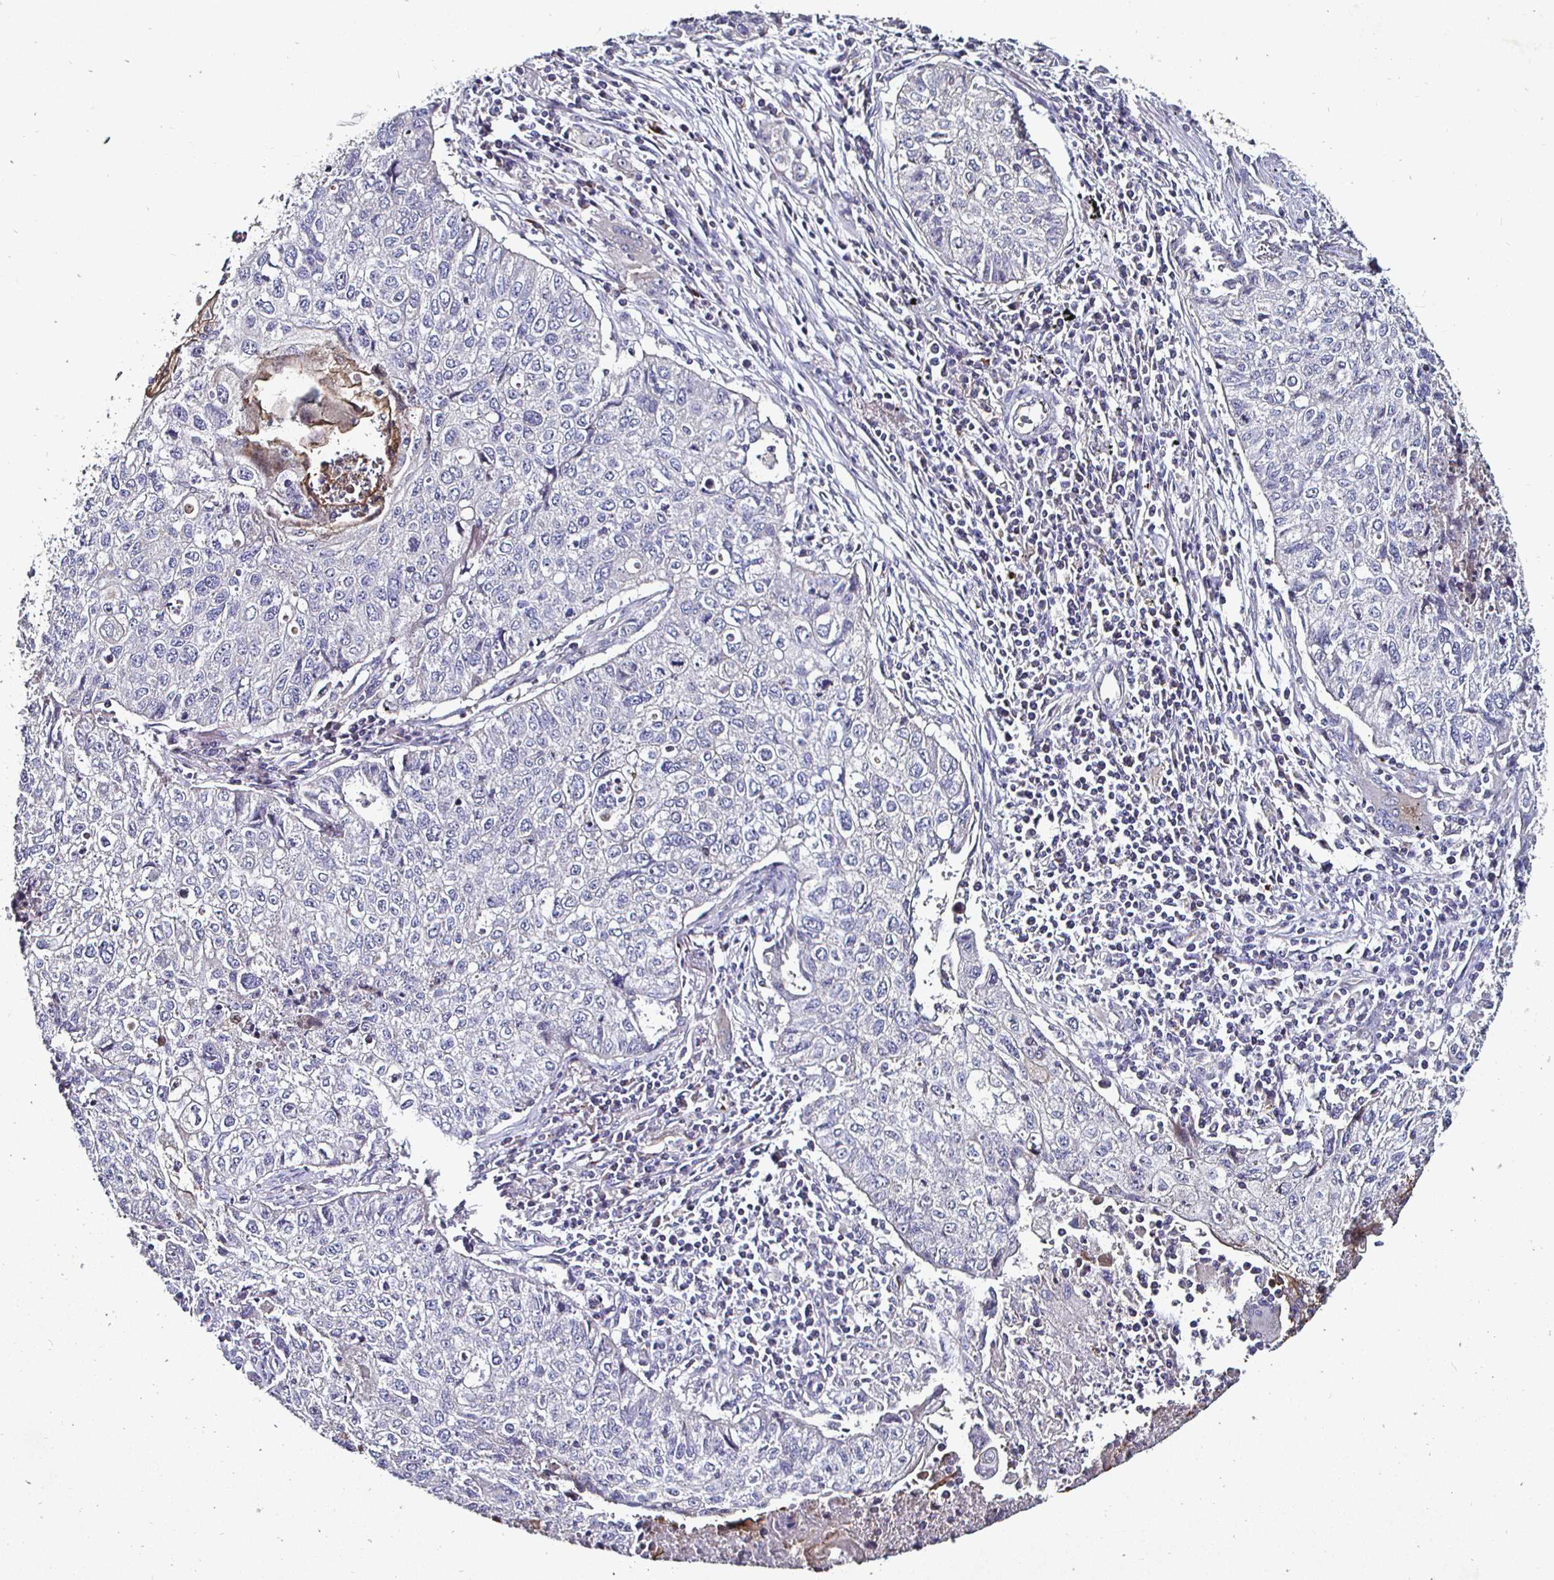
{"staining": {"intensity": "negative", "quantity": "none", "location": "none"}, "tissue": "lung cancer", "cell_type": "Tumor cells", "image_type": "cancer", "snomed": [{"axis": "morphology", "description": "Normal morphology"}, {"axis": "morphology", "description": "Aneuploidy"}, {"axis": "morphology", "description": "Squamous cell carcinoma, NOS"}, {"axis": "topography", "description": "Lymph node"}, {"axis": "topography", "description": "Lung"}], "caption": "Tumor cells are negative for brown protein staining in lung cancer.", "gene": "NRSN1", "patient": {"sex": "female", "age": 76}}